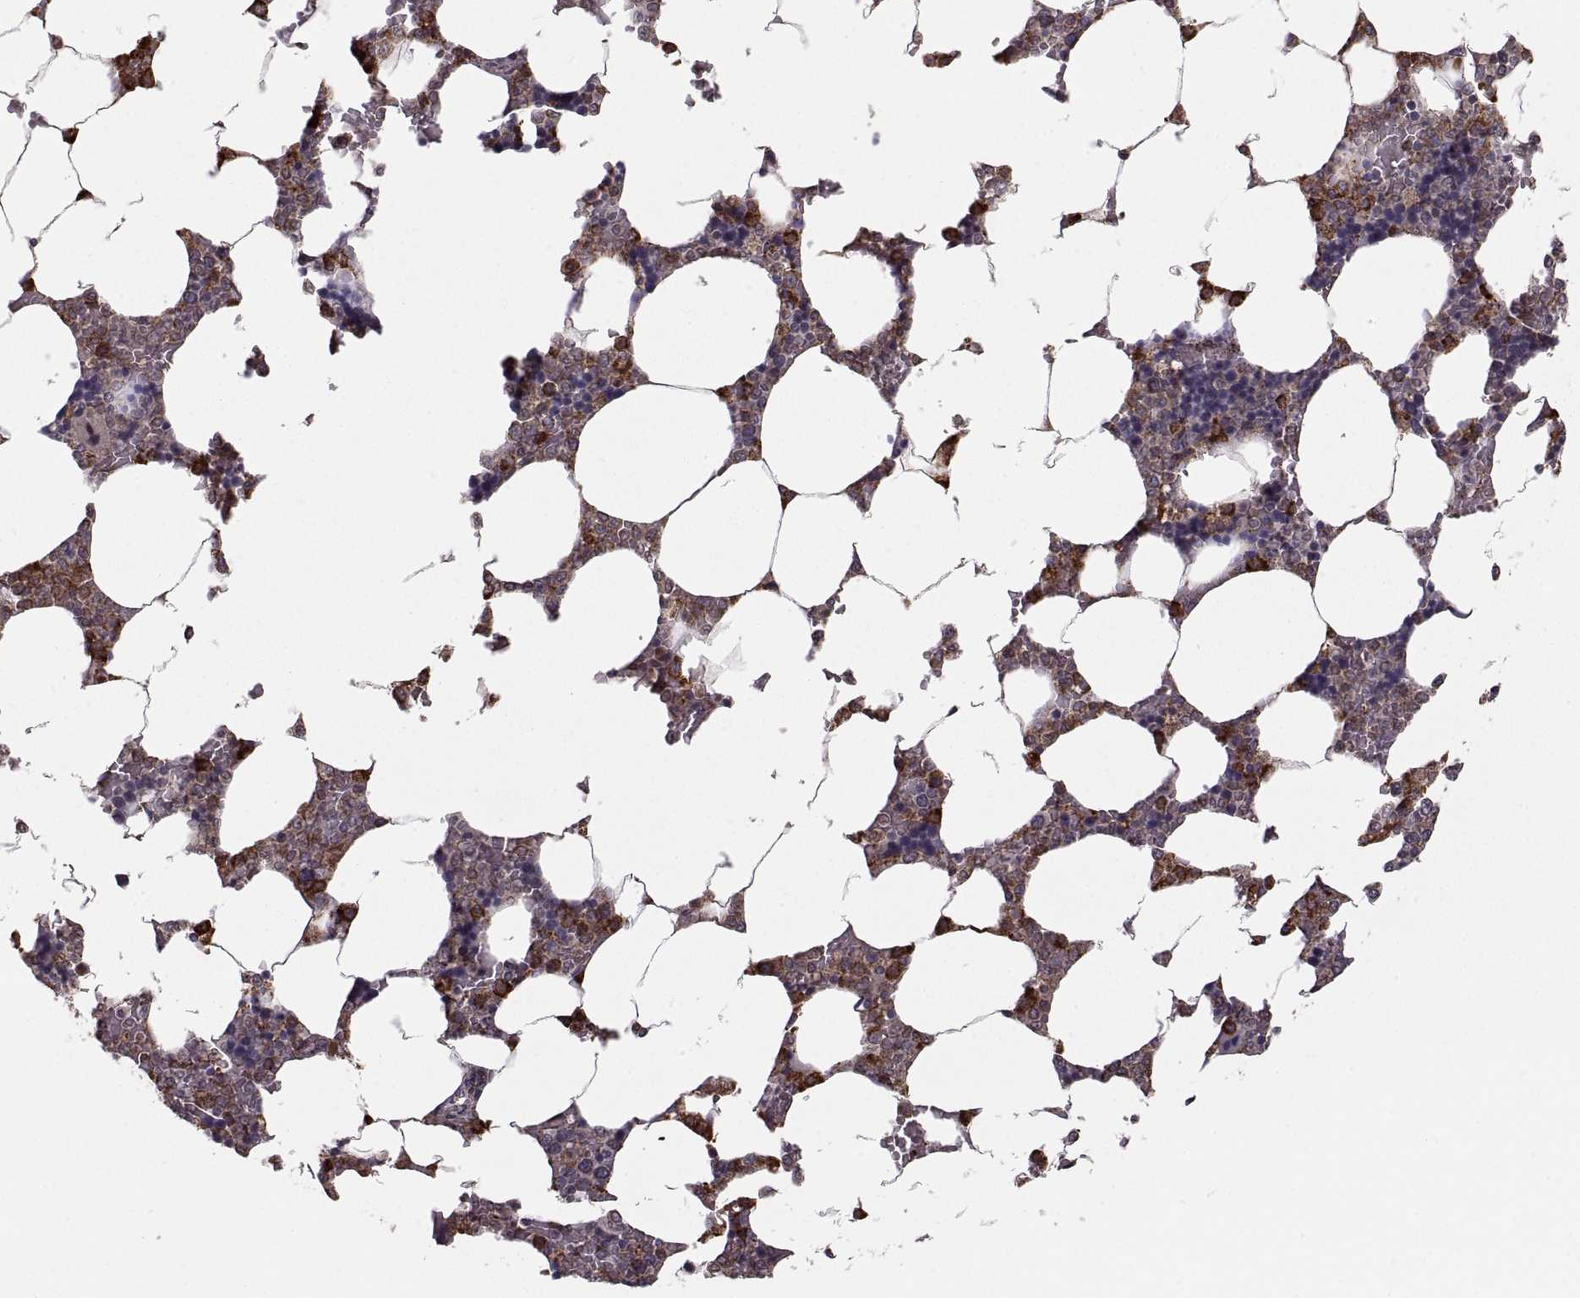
{"staining": {"intensity": "strong", "quantity": "<25%", "location": "cytoplasmic/membranous"}, "tissue": "bone marrow", "cell_type": "Hematopoietic cells", "image_type": "normal", "snomed": [{"axis": "morphology", "description": "Normal tissue, NOS"}, {"axis": "topography", "description": "Bone marrow"}], "caption": "Strong cytoplasmic/membranous protein staining is identified in about <25% of hematopoietic cells in bone marrow. The protein of interest is stained brown, and the nuclei are stained in blue (DAB IHC with brightfield microscopy, high magnification).", "gene": "PDIA3", "patient": {"sex": "male", "age": 63}}